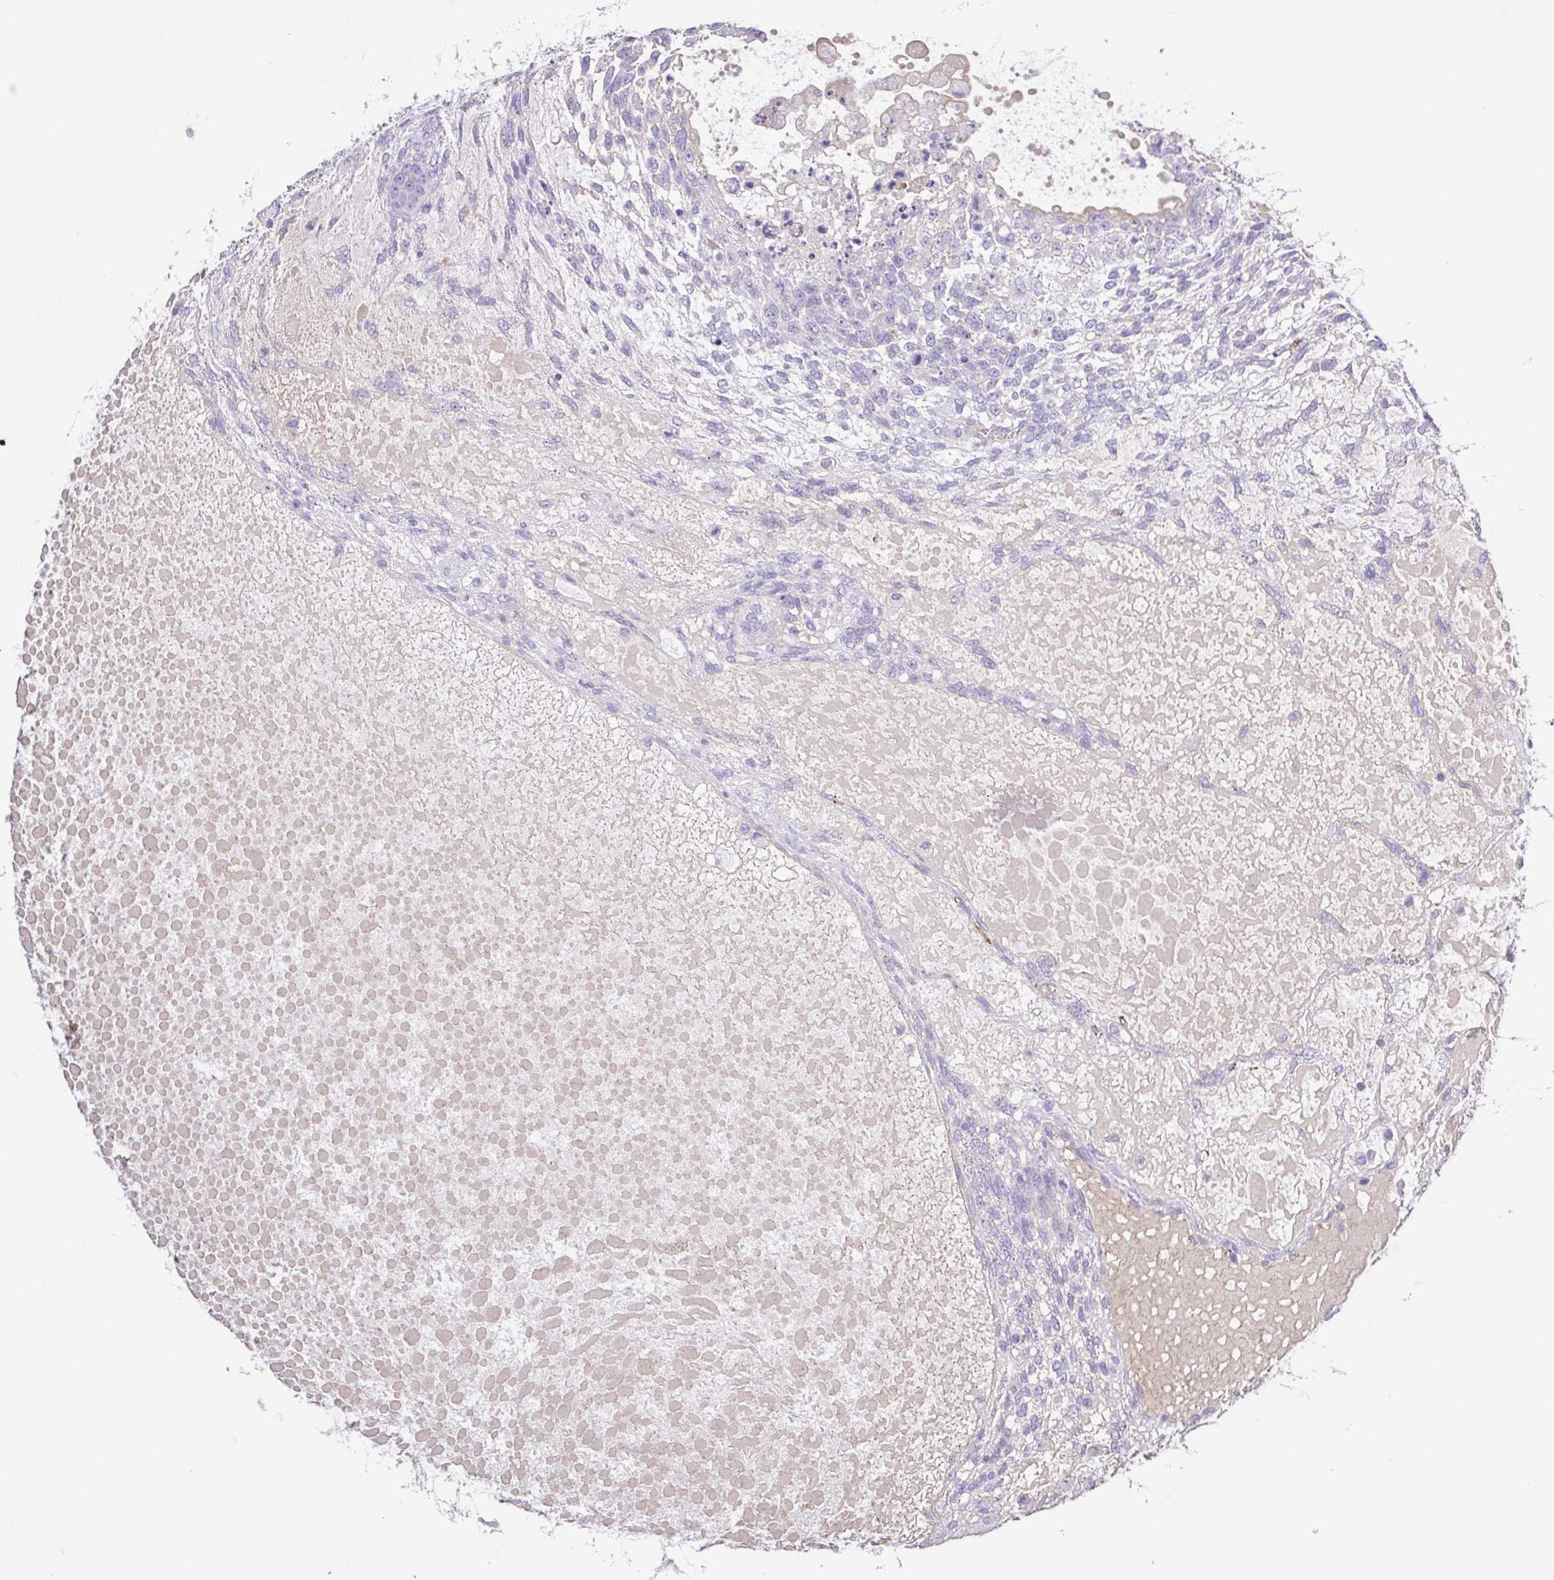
{"staining": {"intensity": "negative", "quantity": "none", "location": "none"}, "tissue": "testis cancer", "cell_type": "Tumor cells", "image_type": "cancer", "snomed": [{"axis": "morphology", "description": "Carcinoma, Embryonal, NOS"}, {"axis": "topography", "description": "Testis"}], "caption": "Testis embryonal carcinoma was stained to show a protein in brown. There is no significant positivity in tumor cells. (DAB immunohistochemistry, high magnification).", "gene": "GABBR2", "patient": {"sex": "male", "age": 23}}